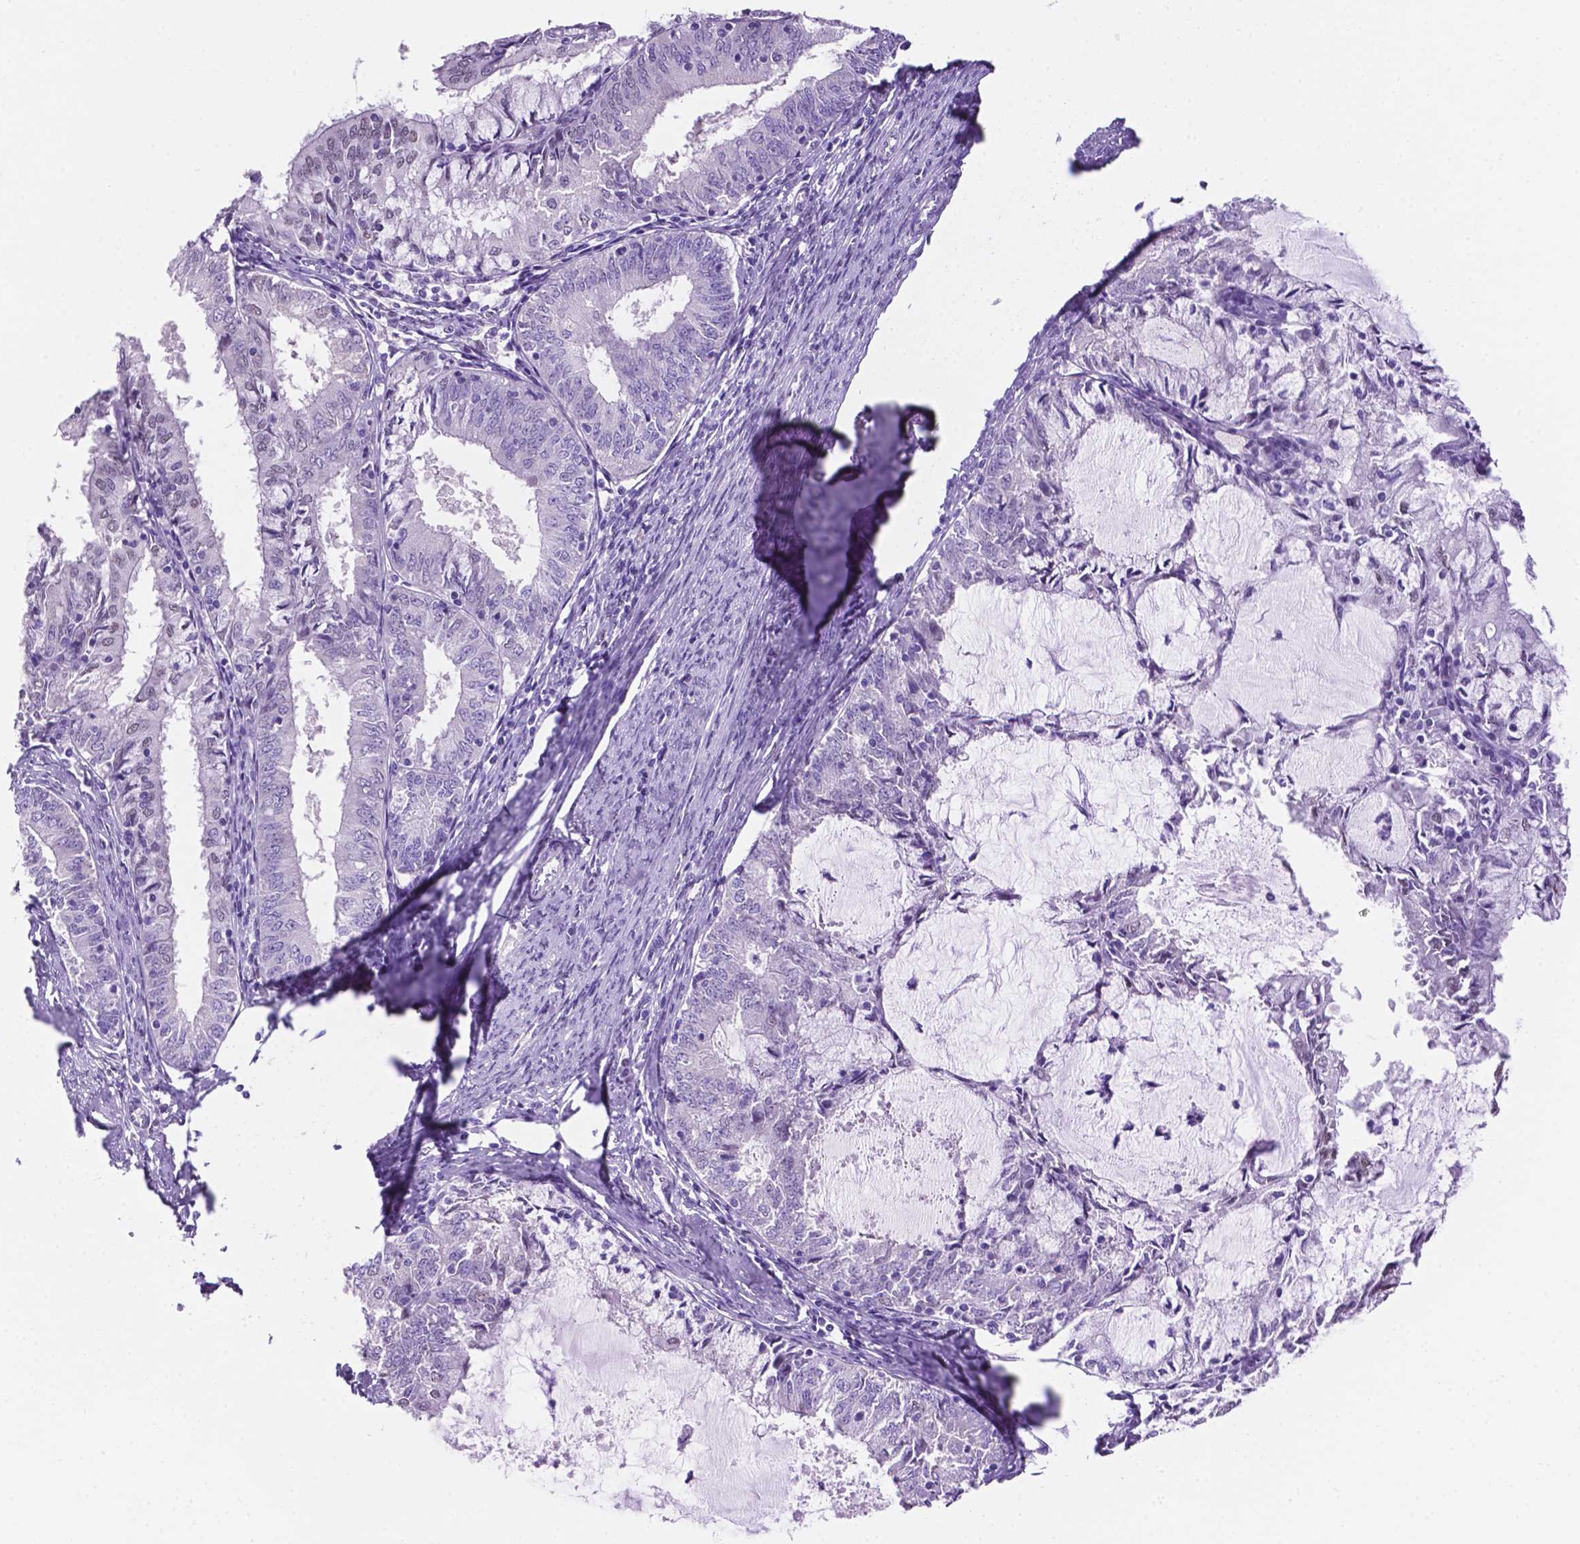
{"staining": {"intensity": "negative", "quantity": "none", "location": "none"}, "tissue": "endometrial cancer", "cell_type": "Tumor cells", "image_type": "cancer", "snomed": [{"axis": "morphology", "description": "Adenocarcinoma, NOS"}, {"axis": "topography", "description": "Endometrium"}], "caption": "Immunohistochemistry of endometrial adenocarcinoma exhibits no staining in tumor cells. (Stains: DAB immunohistochemistry with hematoxylin counter stain, Microscopy: brightfield microscopy at high magnification).", "gene": "TMEM210", "patient": {"sex": "female", "age": 57}}